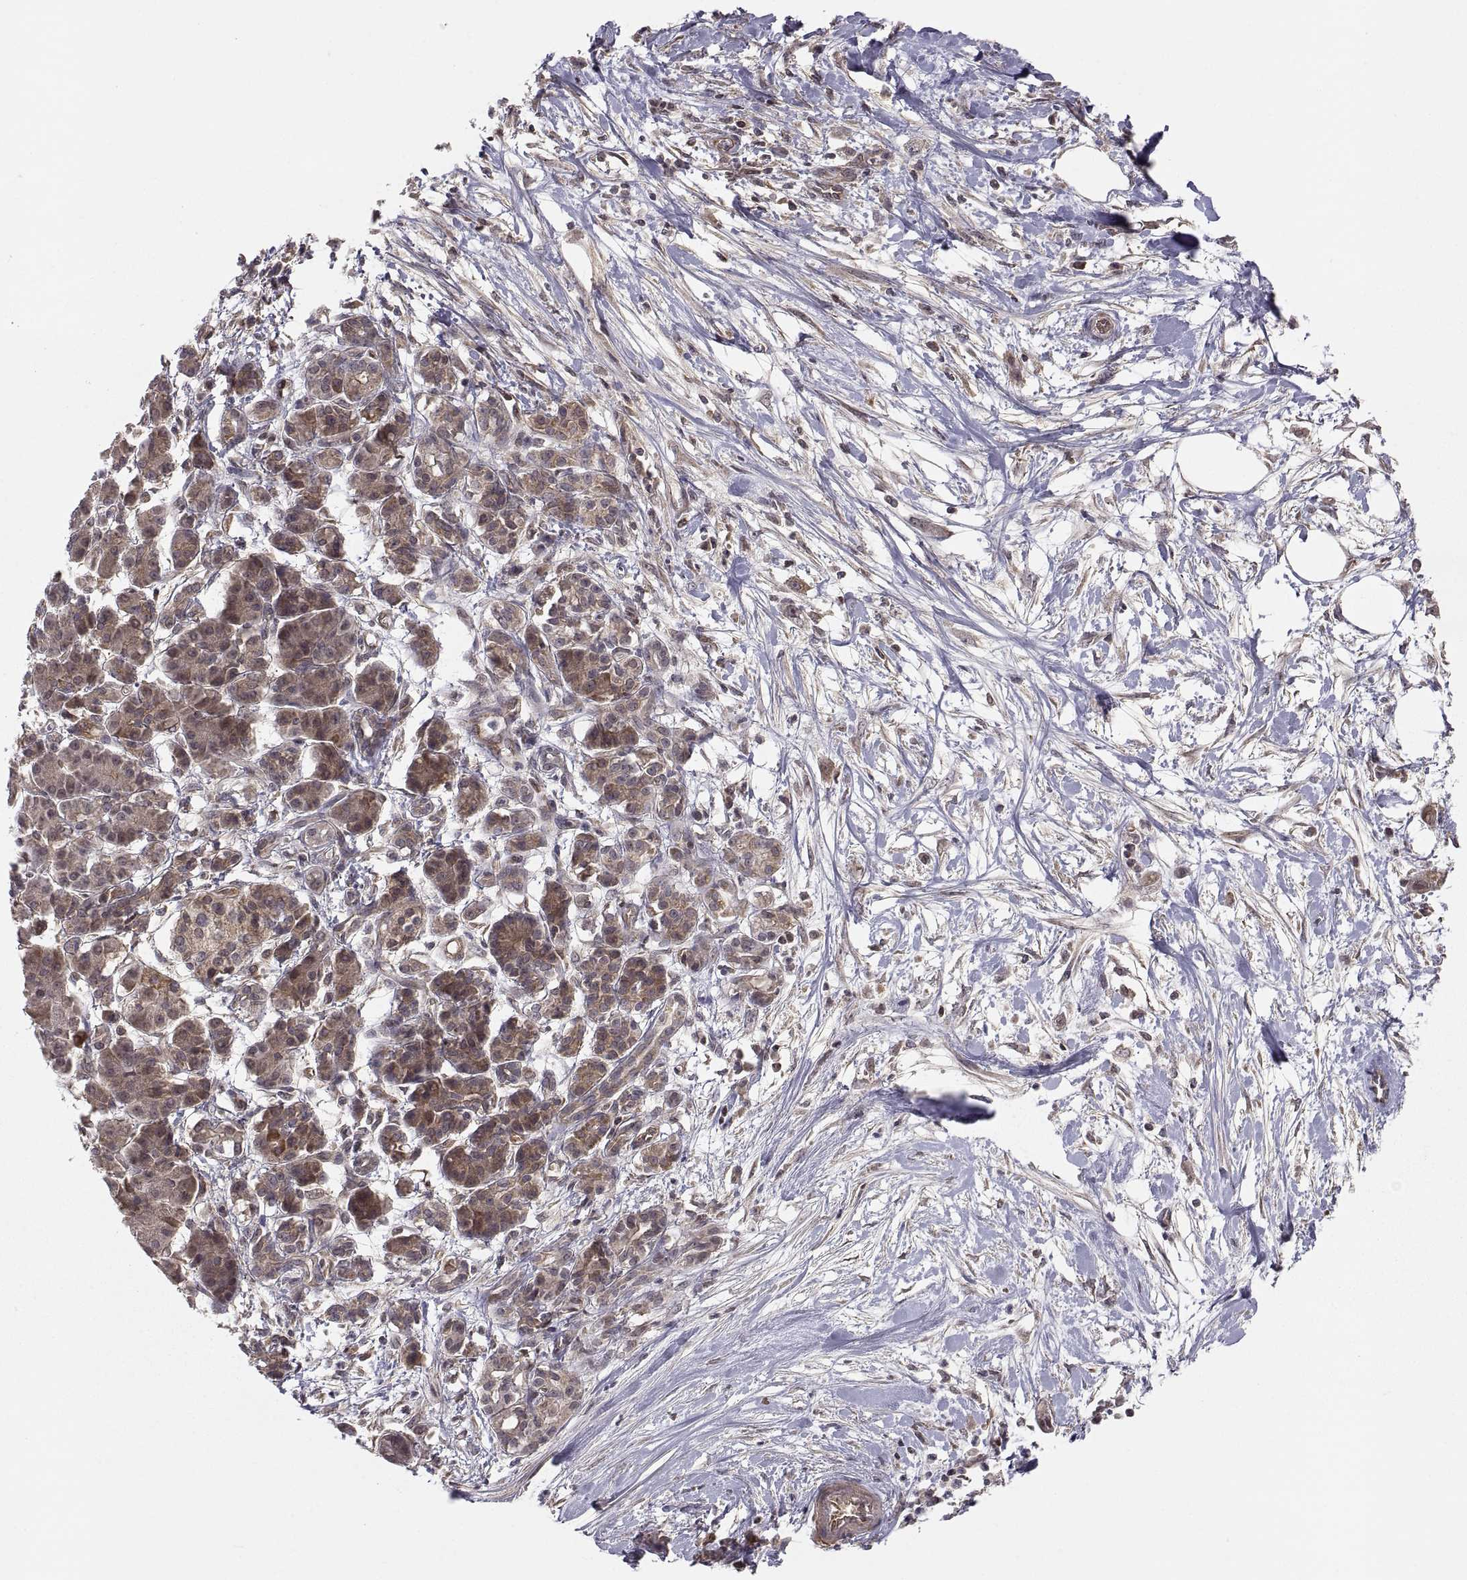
{"staining": {"intensity": "moderate", "quantity": "<25%", "location": "cytoplasmic/membranous"}, "tissue": "pancreatic cancer", "cell_type": "Tumor cells", "image_type": "cancer", "snomed": [{"axis": "morphology", "description": "Normal tissue, NOS"}, {"axis": "morphology", "description": "Adenocarcinoma, NOS"}, {"axis": "topography", "description": "Lymph node"}, {"axis": "topography", "description": "Pancreas"}], "caption": "Brown immunohistochemical staining in human pancreatic adenocarcinoma reveals moderate cytoplasmic/membranous expression in approximately <25% of tumor cells.", "gene": "ABL2", "patient": {"sex": "female", "age": 58}}